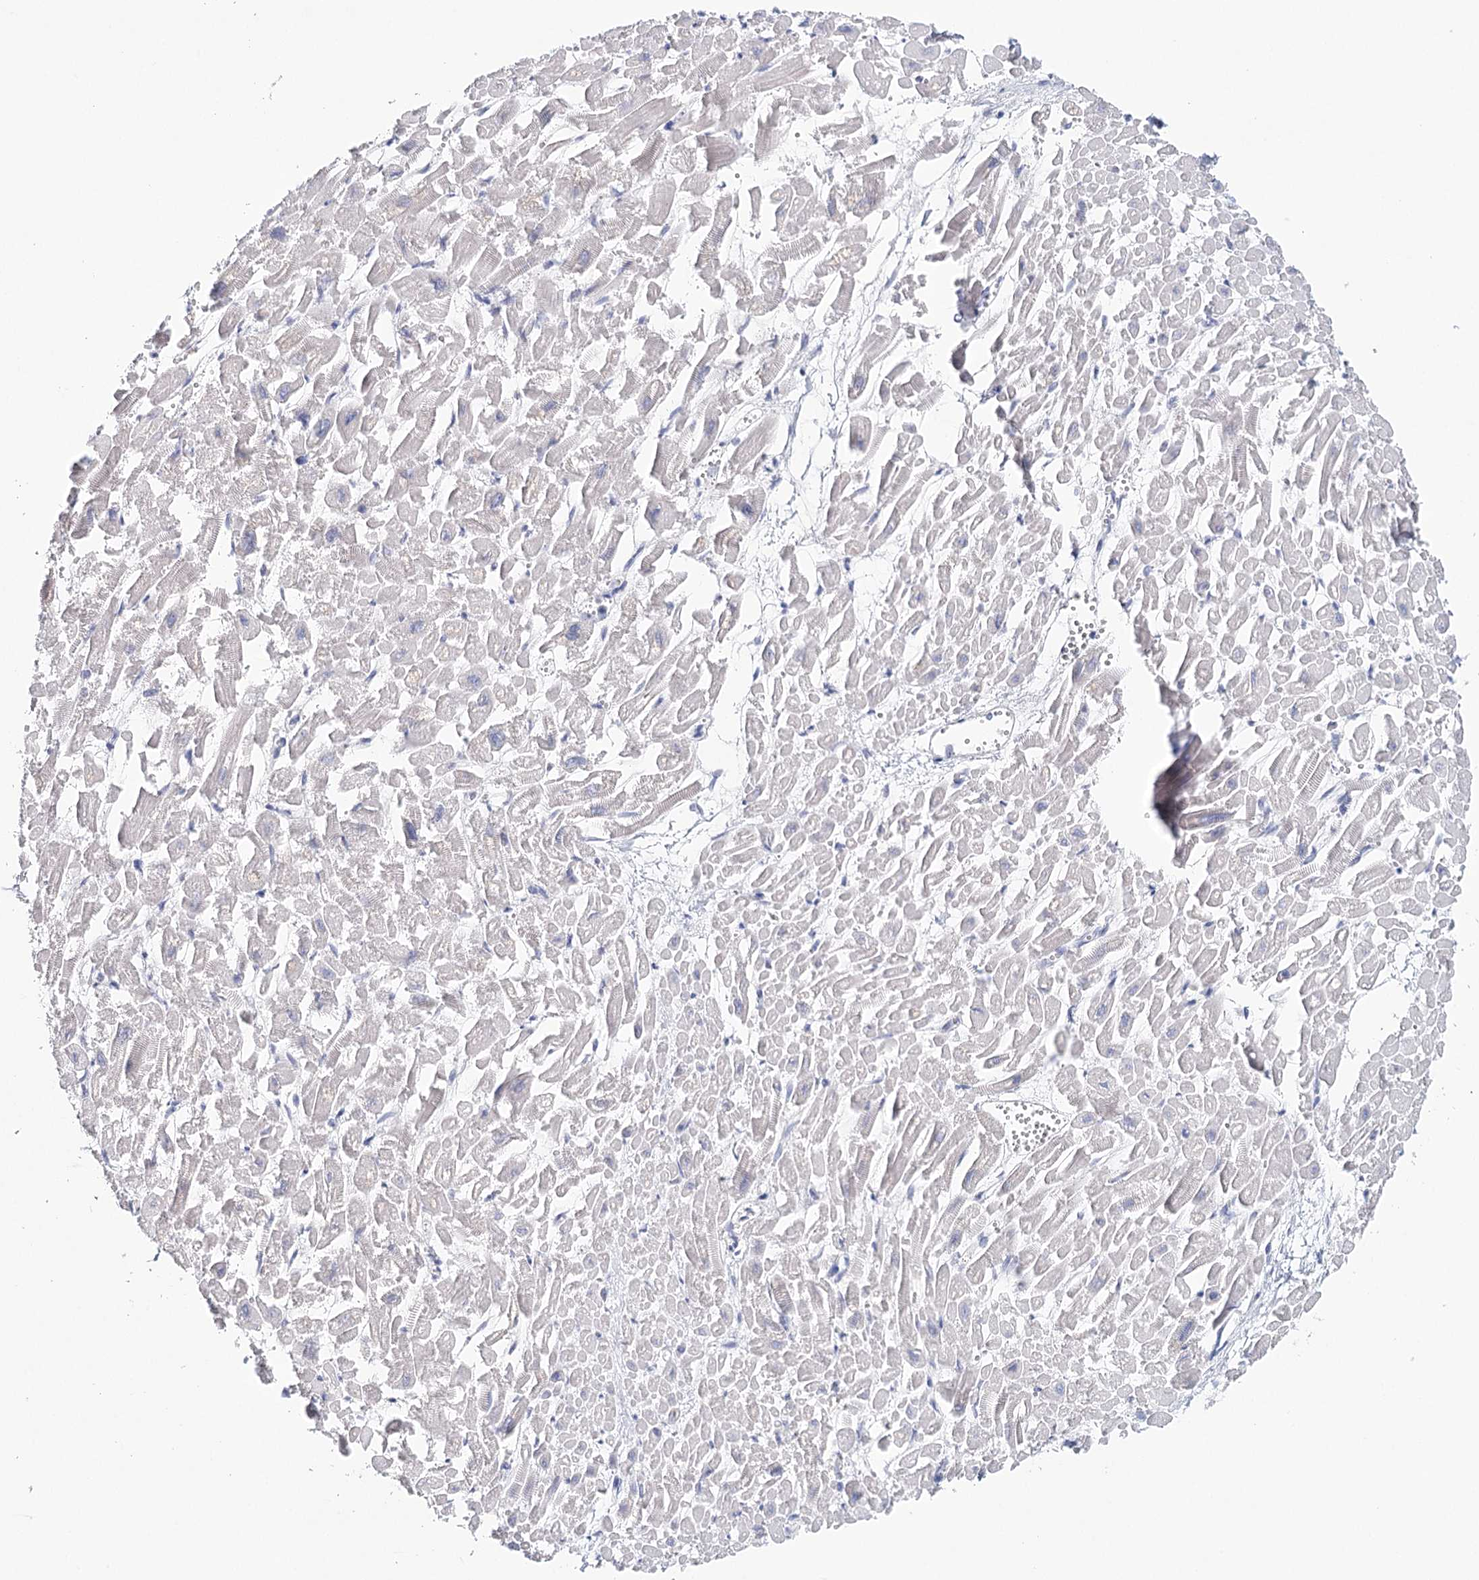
{"staining": {"intensity": "negative", "quantity": "none", "location": "none"}, "tissue": "heart muscle", "cell_type": "Cardiomyocytes", "image_type": "normal", "snomed": [{"axis": "morphology", "description": "Normal tissue, NOS"}, {"axis": "topography", "description": "Heart"}], "caption": "The IHC micrograph has no significant staining in cardiomyocytes of heart muscle. The staining is performed using DAB (3,3'-diaminobenzidine) brown chromogen with nuclei counter-stained in using hematoxylin.", "gene": "HSPA4L", "patient": {"sex": "male", "age": 54}}